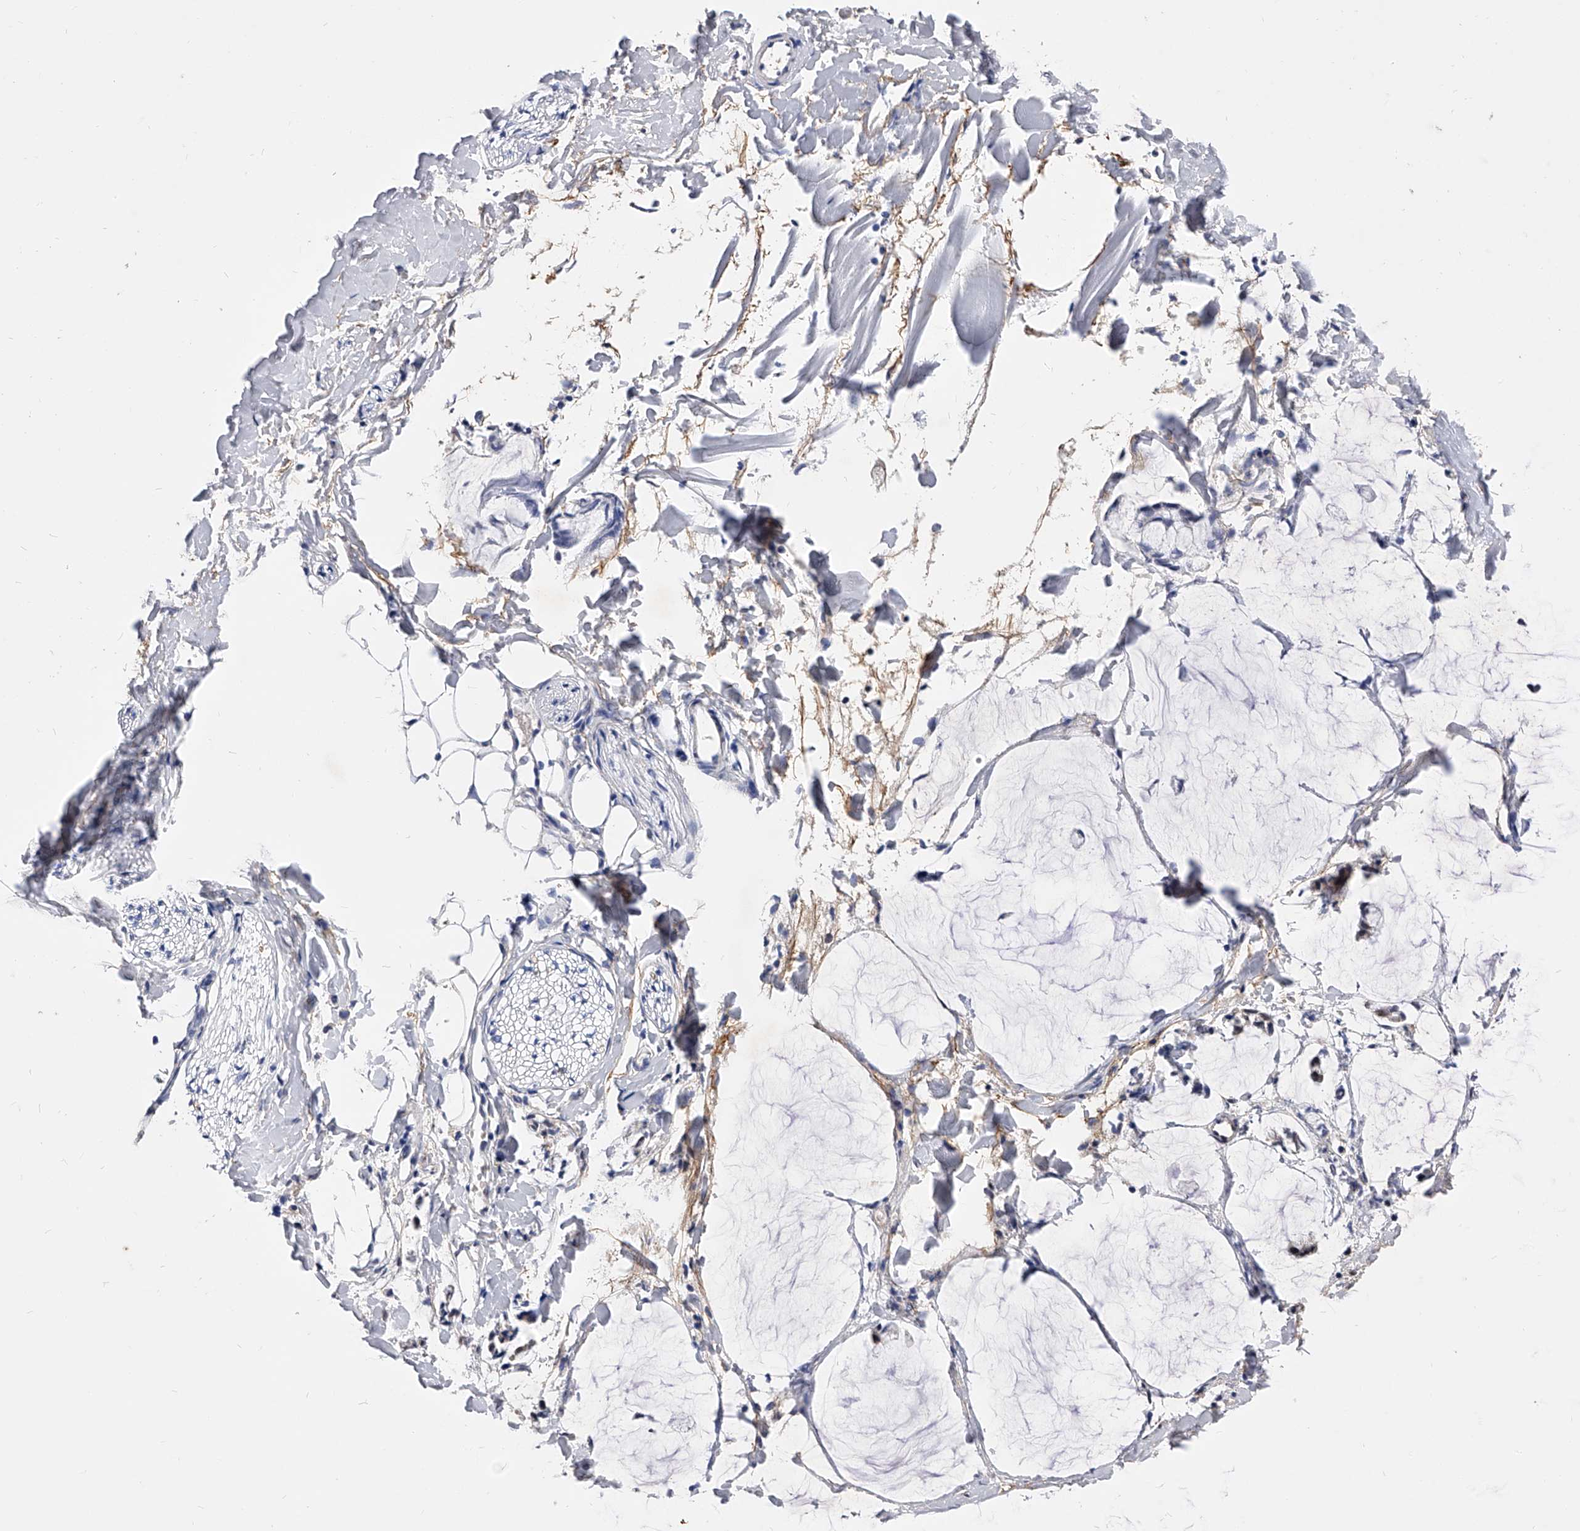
{"staining": {"intensity": "negative", "quantity": "none", "location": "none"}, "tissue": "adipose tissue", "cell_type": "Adipocytes", "image_type": "normal", "snomed": [{"axis": "morphology", "description": "Normal tissue, NOS"}, {"axis": "morphology", "description": "Adenocarcinoma, NOS"}, {"axis": "topography", "description": "Colon"}, {"axis": "topography", "description": "Peripheral nerve tissue"}], "caption": "An immunohistochemistry (IHC) image of normal adipose tissue is shown. There is no staining in adipocytes of adipose tissue. The staining was performed using DAB (3,3'-diaminobenzidine) to visualize the protein expression in brown, while the nuclei were stained in blue with hematoxylin (Magnification: 20x).", "gene": "ZNF529", "patient": {"sex": "male", "age": 14}}